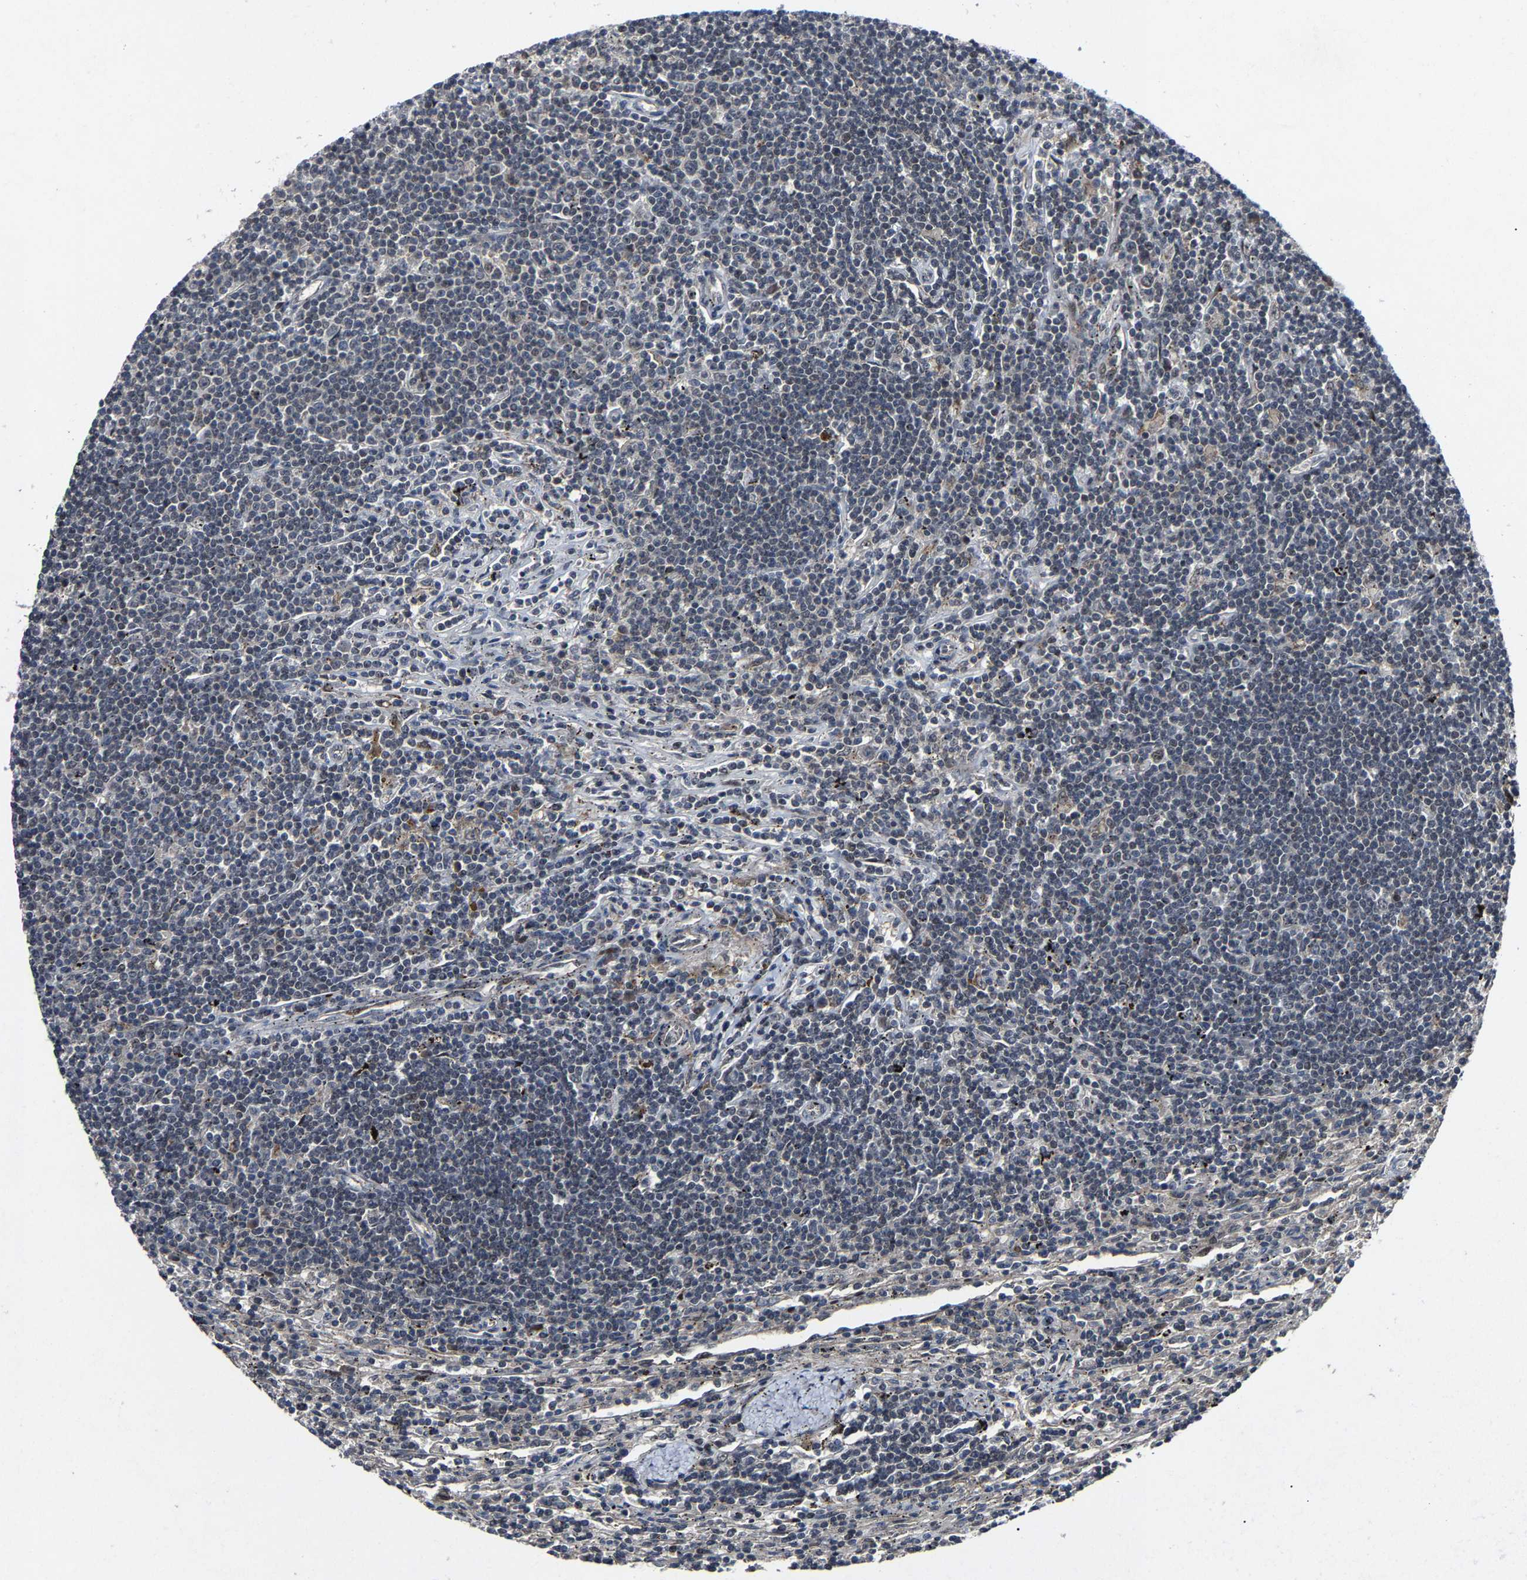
{"staining": {"intensity": "negative", "quantity": "none", "location": "none"}, "tissue": "lymphoma", "cell_type": "Tumor cells", "image_type": "cancer", "snomed": [{"axis": "morphology", "description": "Malignant lymphoma, non-Hodgkin's type, Low grade"}, {"axis": "topography", "description": "Spleen"}], "caption": "An immunohistochemistry (IHC) micrograph of lymphoma is shown. There is no staining in tumor cells of lymphoma.", "gene": "LSM8", "patient": {"sex": "male", "age": 76}}